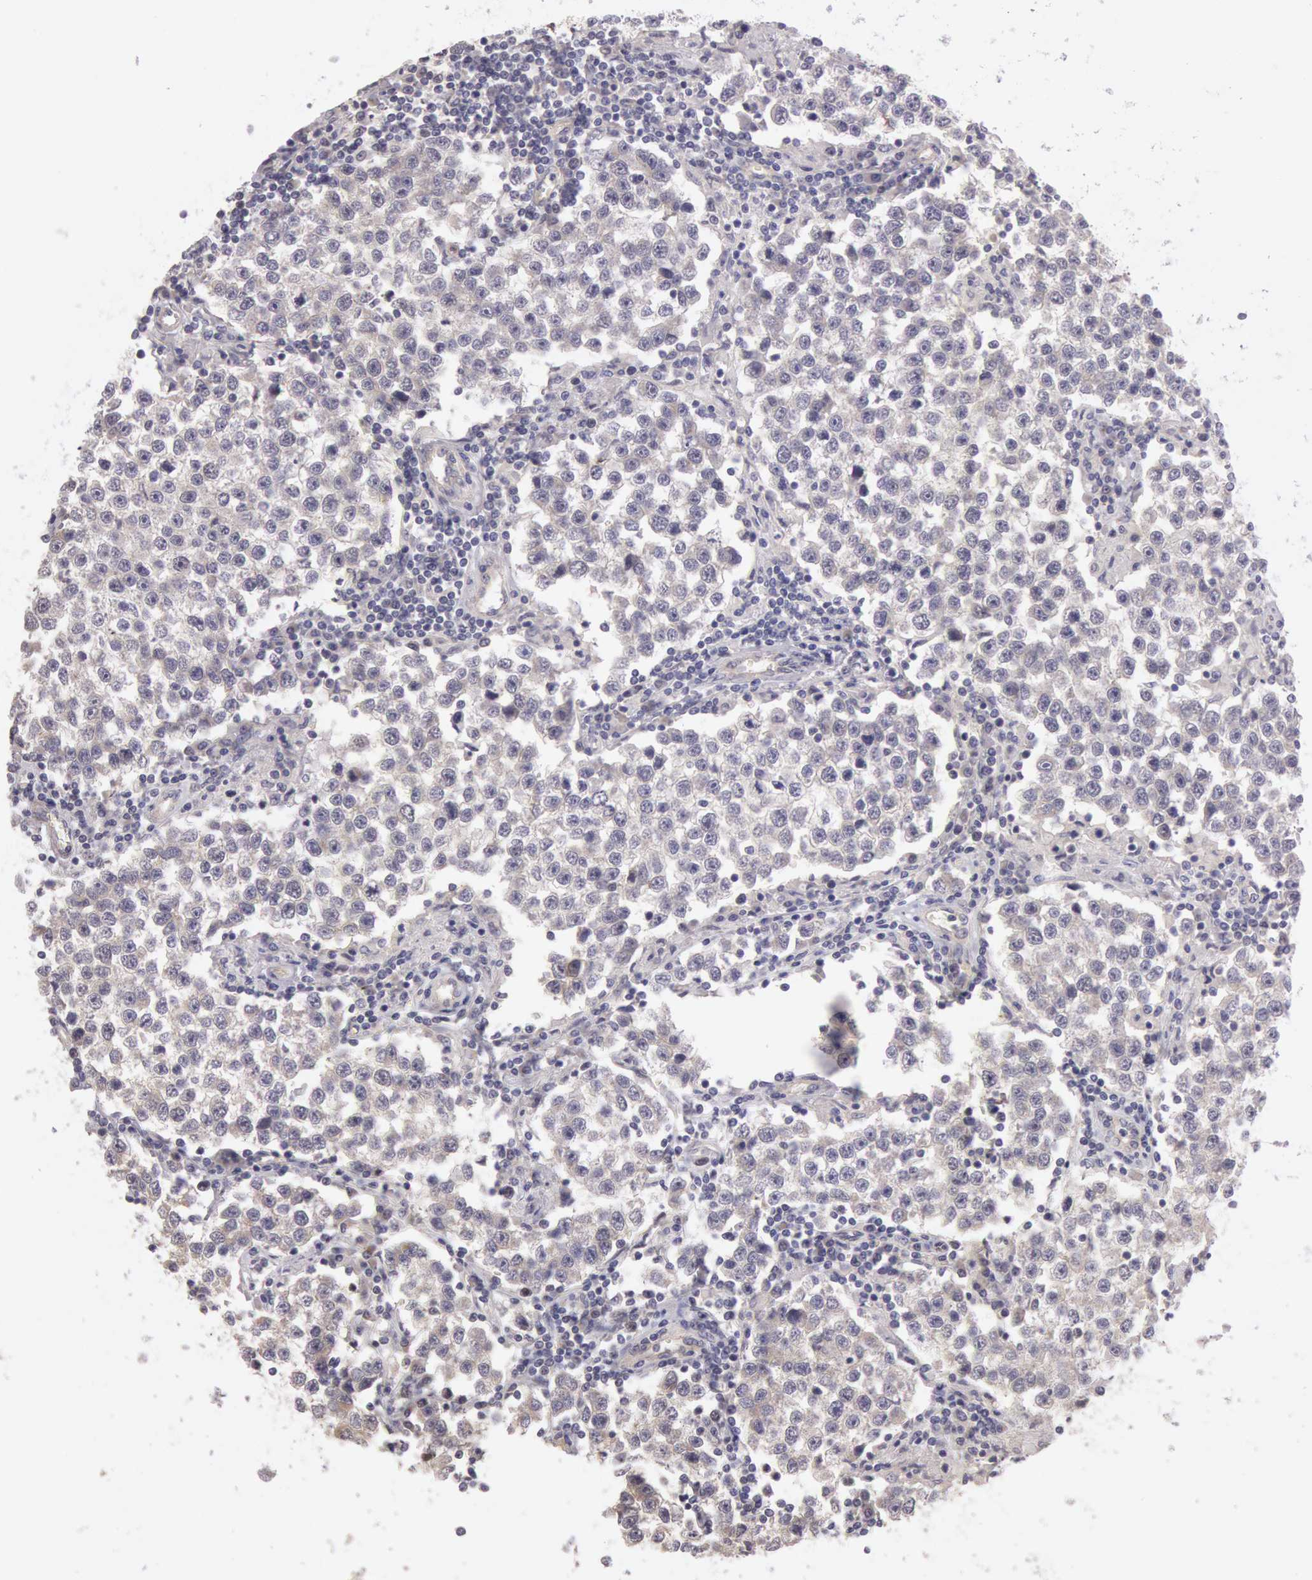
{"staining": {"intensity": "negative", "quantity": "none", "location": "none"}, "tissue": "testis cancer", "cell_type": "Tumor cells", "image_type": "cancer", "snomed": [{"axis": "morphology", "description": "Seminoma, NOS"}, {"axis": "topography", "description": "Testis"}], "caption": "Image shows no protein staining in tumor cells of testis seminoma tissue. (DAB (3,3'-diaminobenzidine) immunohistochemistry visualized using brightfield microscopy, high magnification).", "gene": "AMOTL1", "patient": {"sex": "male", "age": 36}}